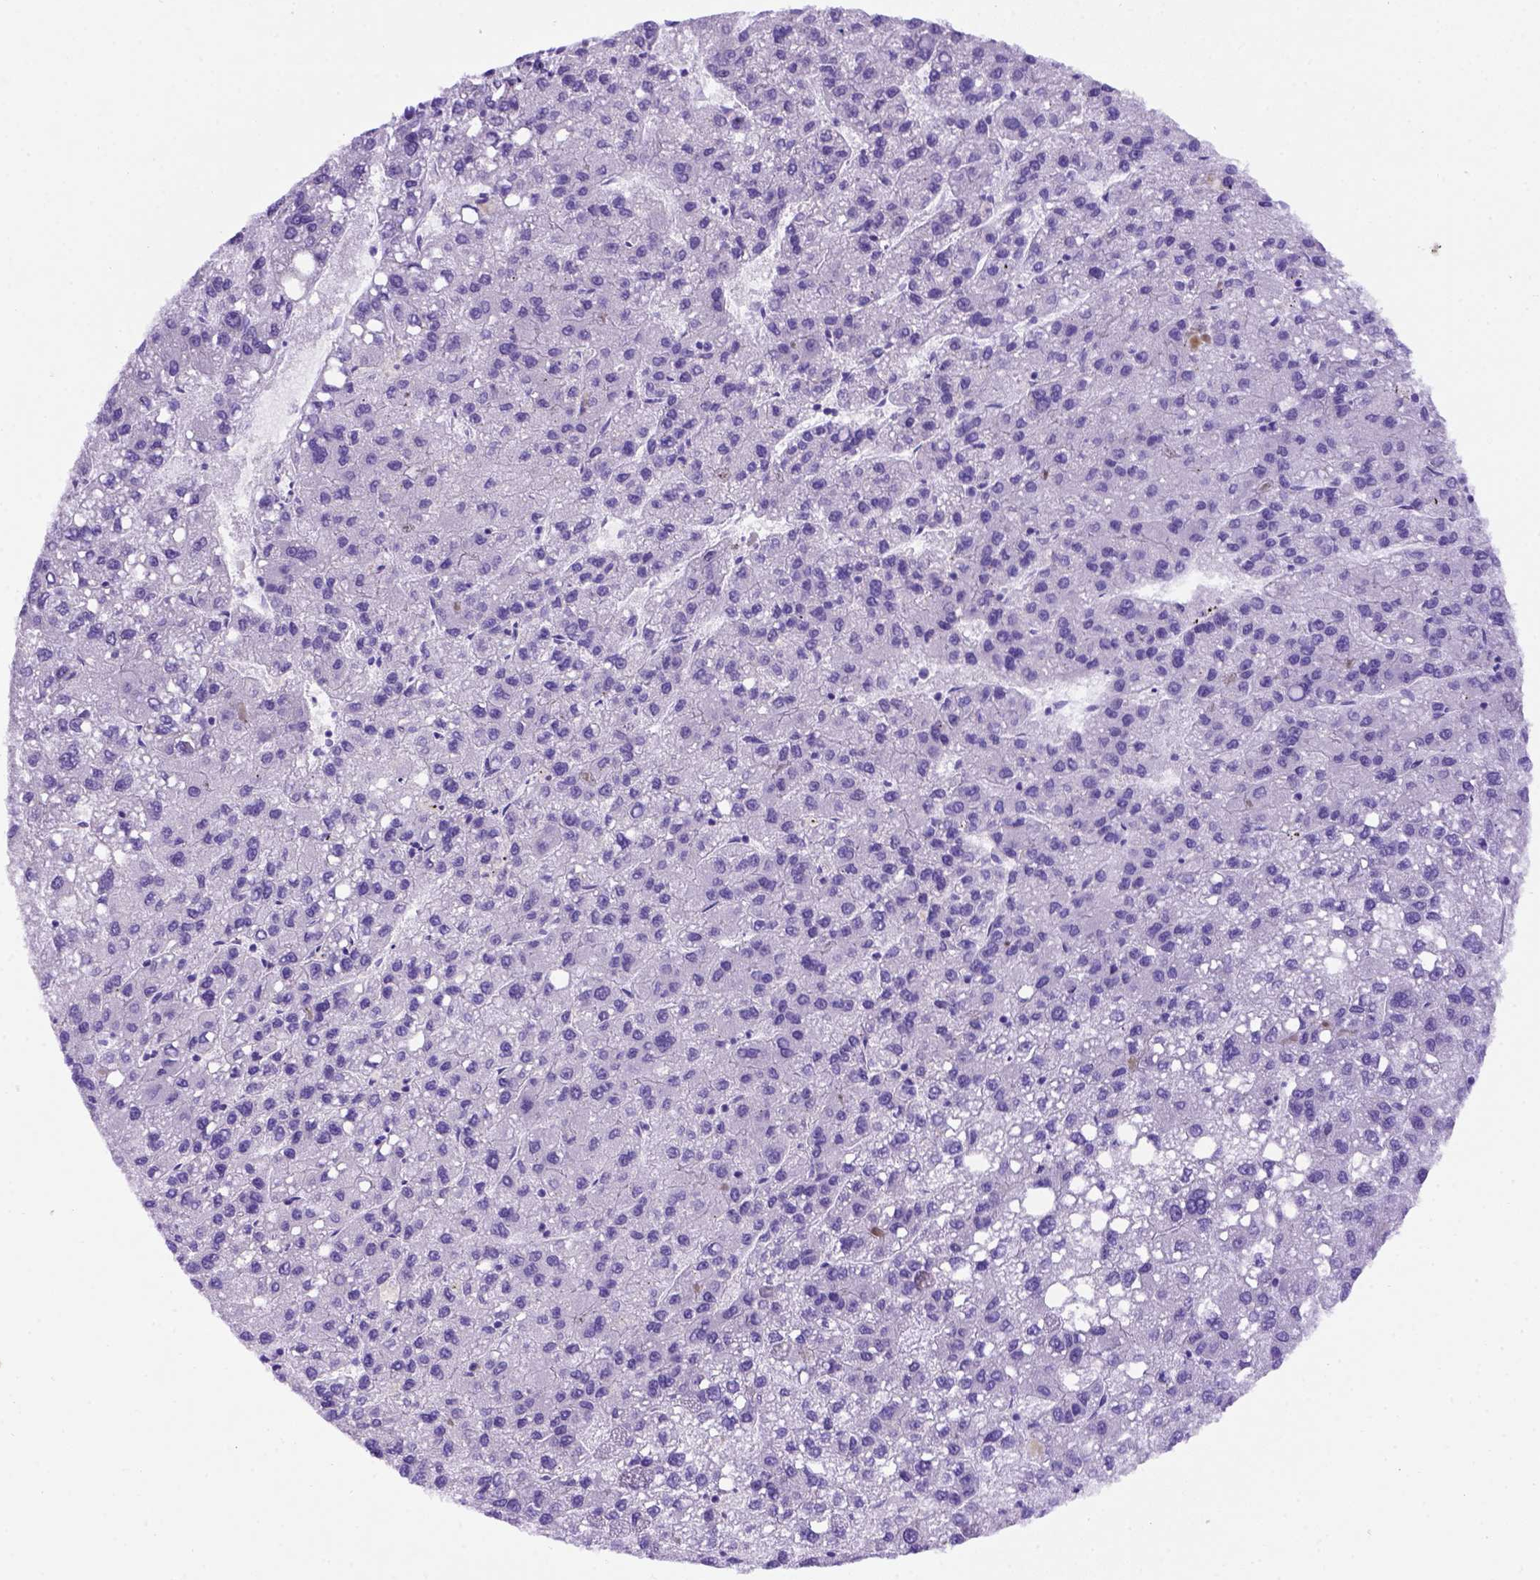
{"staining": {"intensity": "negative", "quantity": "none", "location": "none"}, "tissue": "liver cancer", "cell_type": "Tumor cells", "image_type": "cancer", "snomed": [{"axis": "morphology", "description": "Carcinoma, Hepatocellular, NOS"}, {"axis": "topography", "description": "Liver"}], "caption": "This image is of liver hepatocellular carcinoma stained with IHC to label a protein in brown with the nuclei are counter-stained blue. There is no staining in tumor cells.", "gene": "FOXI1", "patient": {"sex": "female", "age": 82}}